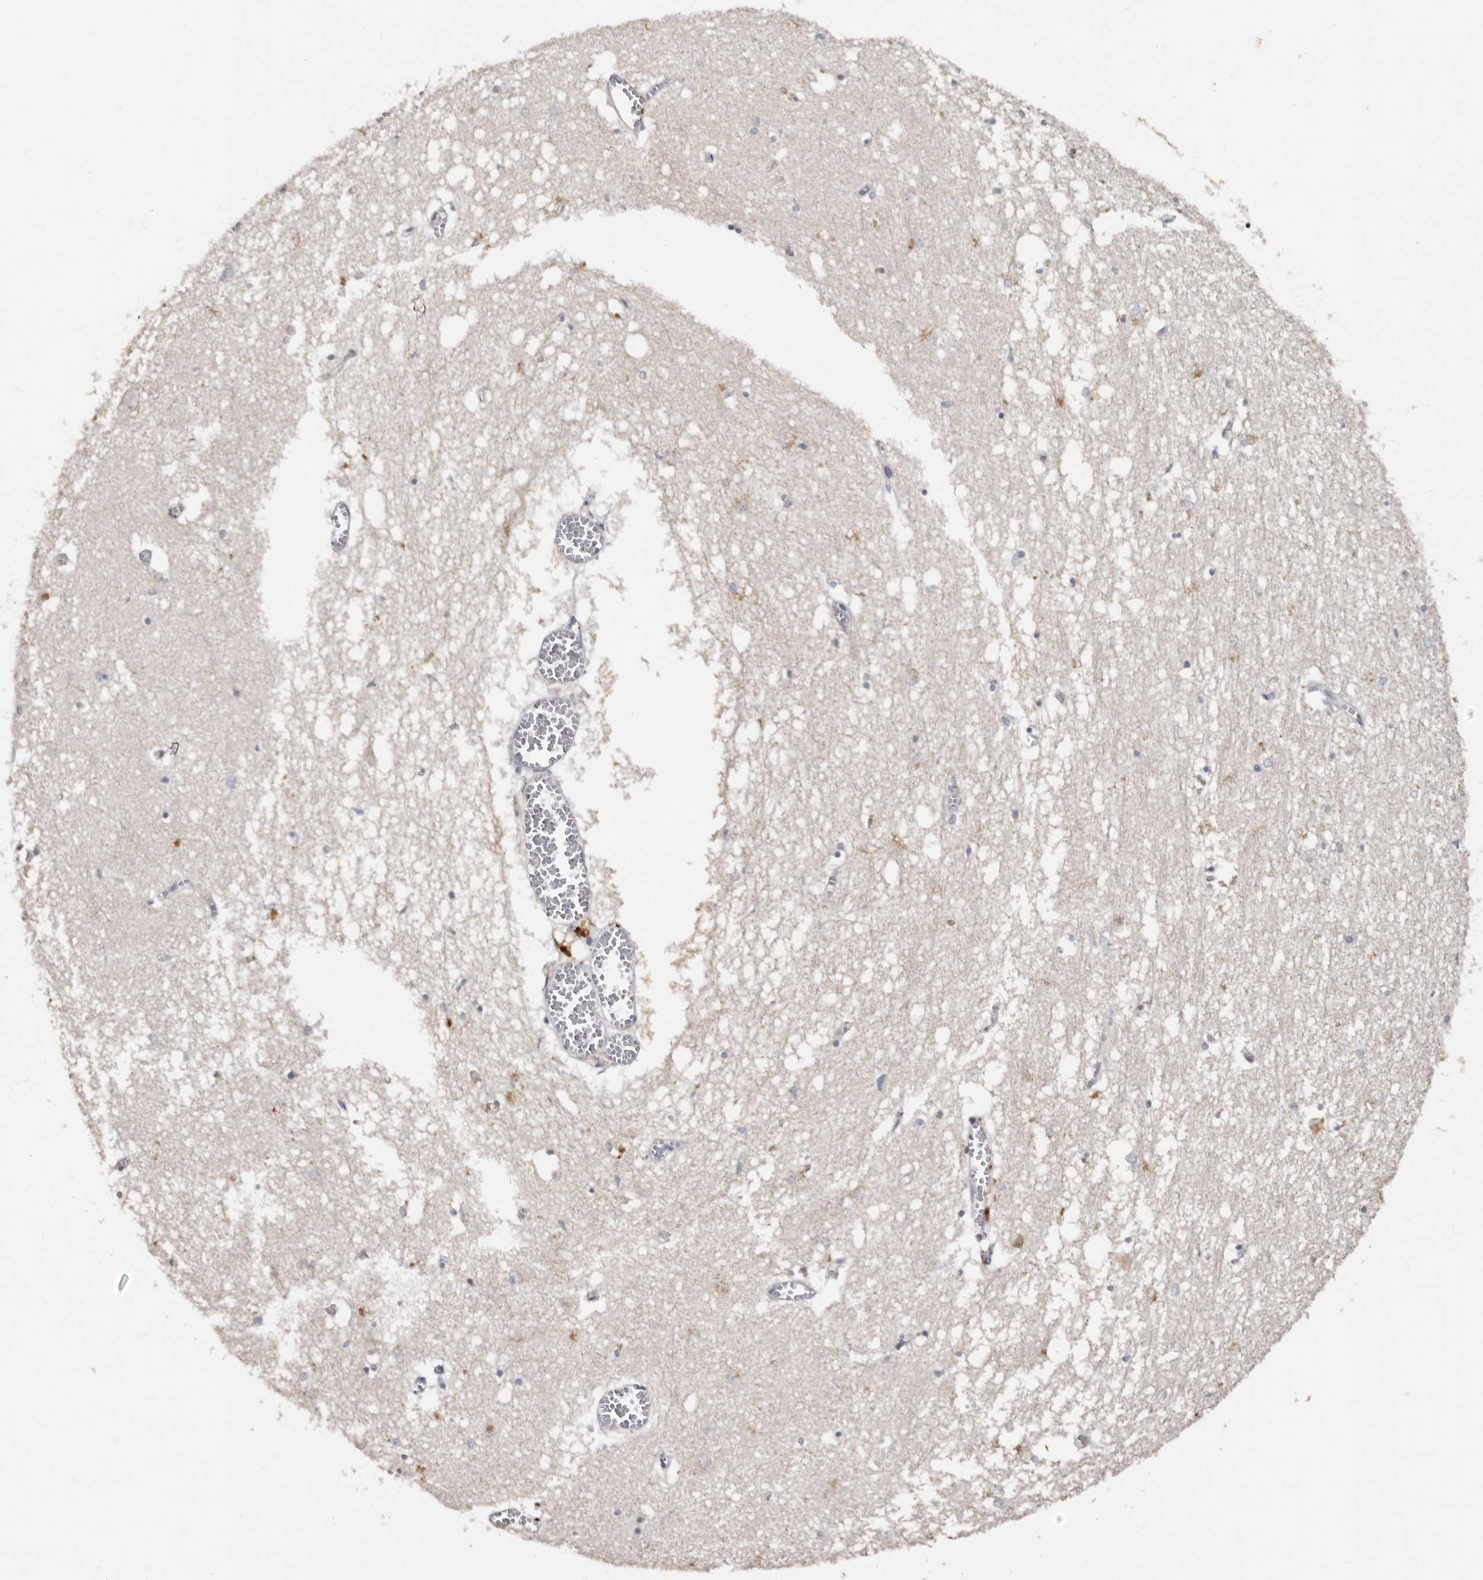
{"staining": {"intensity": "moderate", "quantity": "<25%", "location": "cytoplasmic/membranous"}, "tissue": "hippocampus", "cell_type": "Glial cells", "image_type": "normal", "snomed": [{"axis": "morphology", "description": "Normal tissue, NOS"}, {"axis": "topography", "description": "Hippocampus"}], "caption": "The immunohistochemical stain highlights moderate cytoplasmic/membranous staining in glial cells of normal hippocampus. The staining is performed using DAB brown chromogen to label protein expression. The nuclei are counter-stained blue using hematoxylin.", "gene": "DAP", "patient": {"sex": "male", "age": 70}}